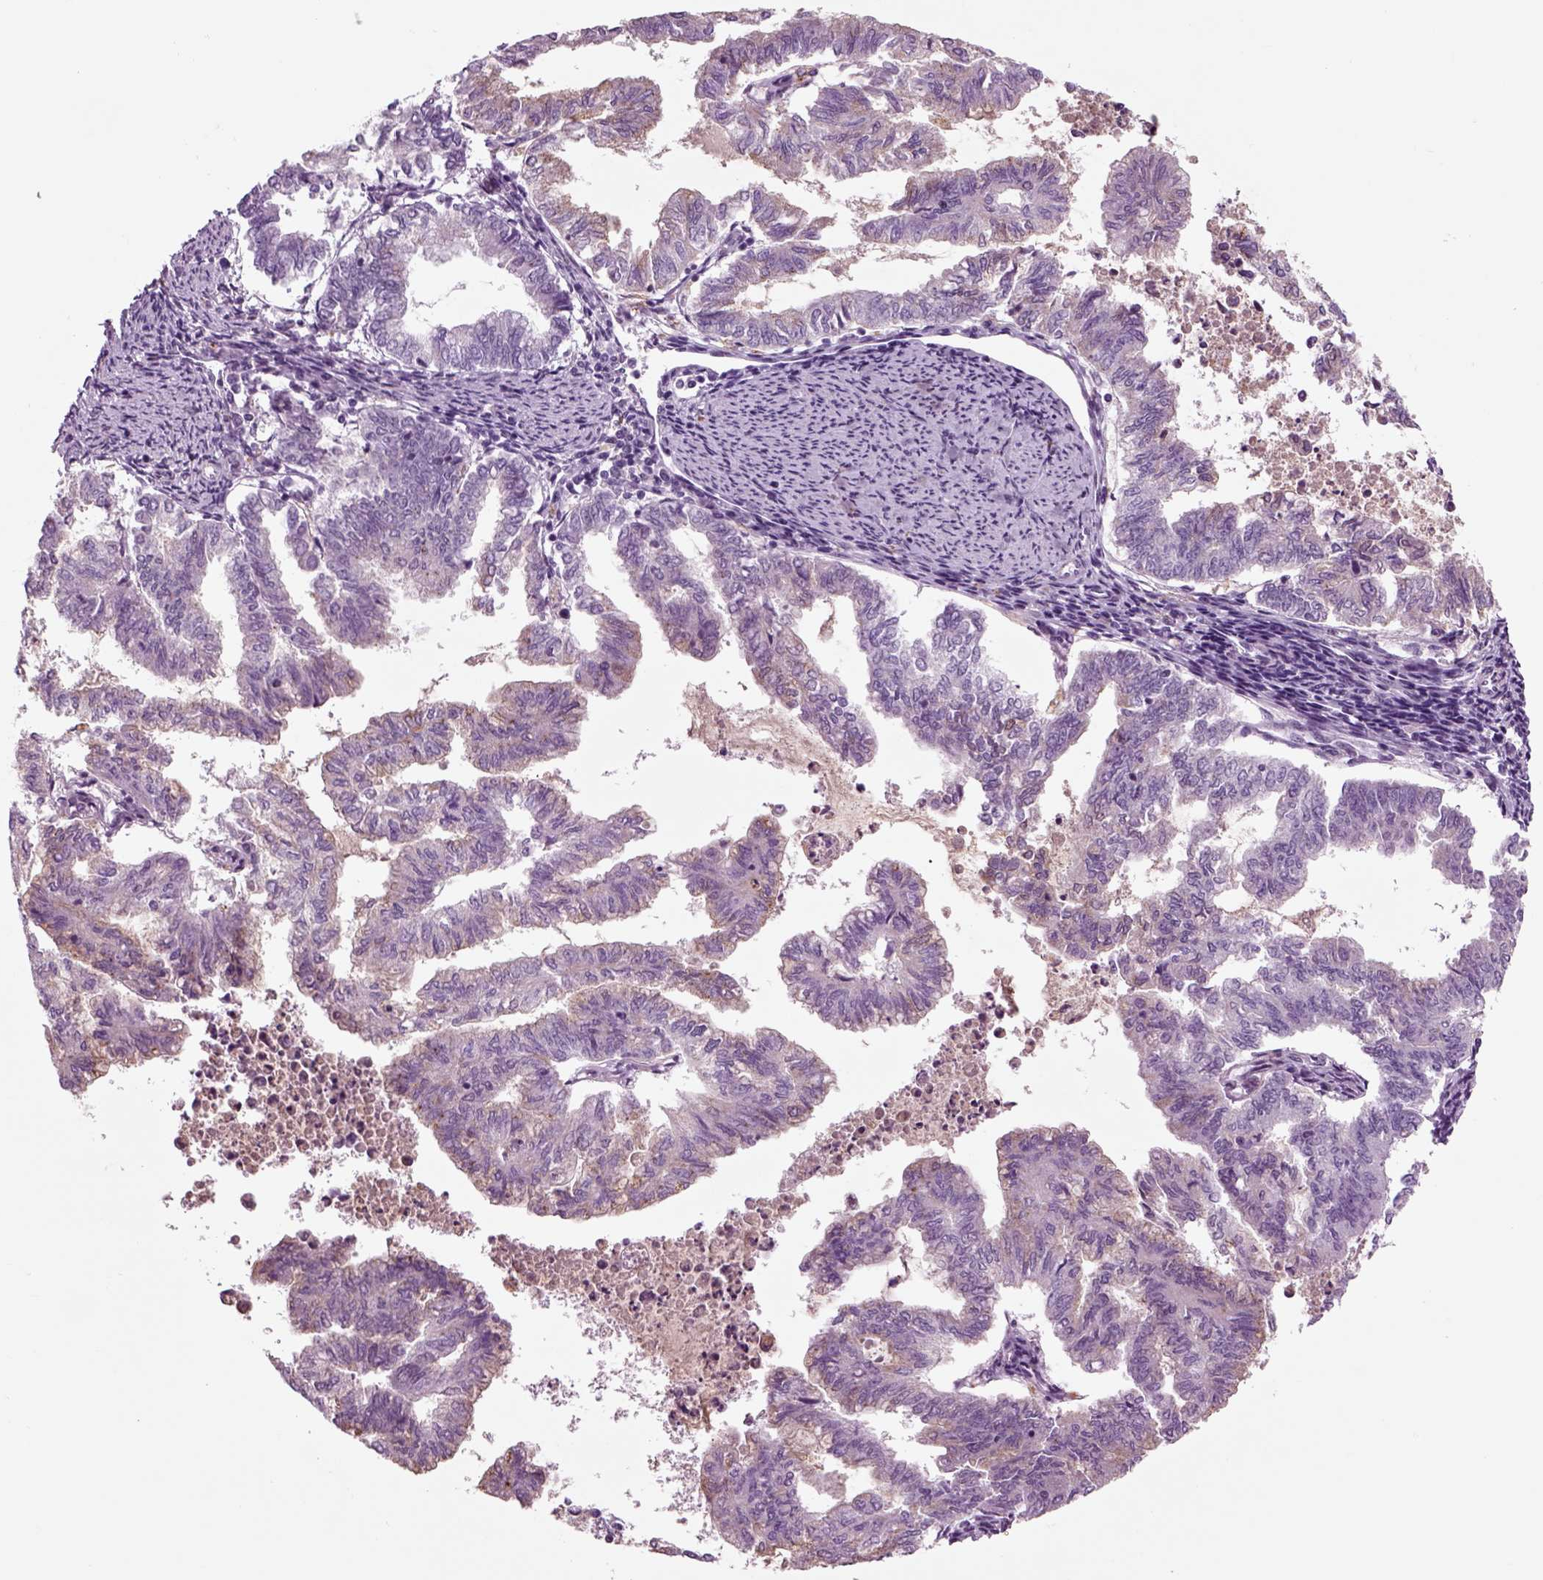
{"staining": {"intensity": "weak", "quantity": "<25%", "location": "cytoplasmic/membranous"}, "tissue": "endometrial cancer", "cell_type": "Tumor cells", "image_type": "cancer", "snomed": [{"axis": "morphology", "description": "Adenocarcinoma, NOS"}, {"axis": "topography", "description": "Endometrium"}], "caption": "Immunohistochemistry (IHC) photomicrograph of endometrial cancer stained for a protein (brown), which reveals no positivity in tumor cells.", "gene": "CHGB", "patient": {"sex": "female", "age": 79}}